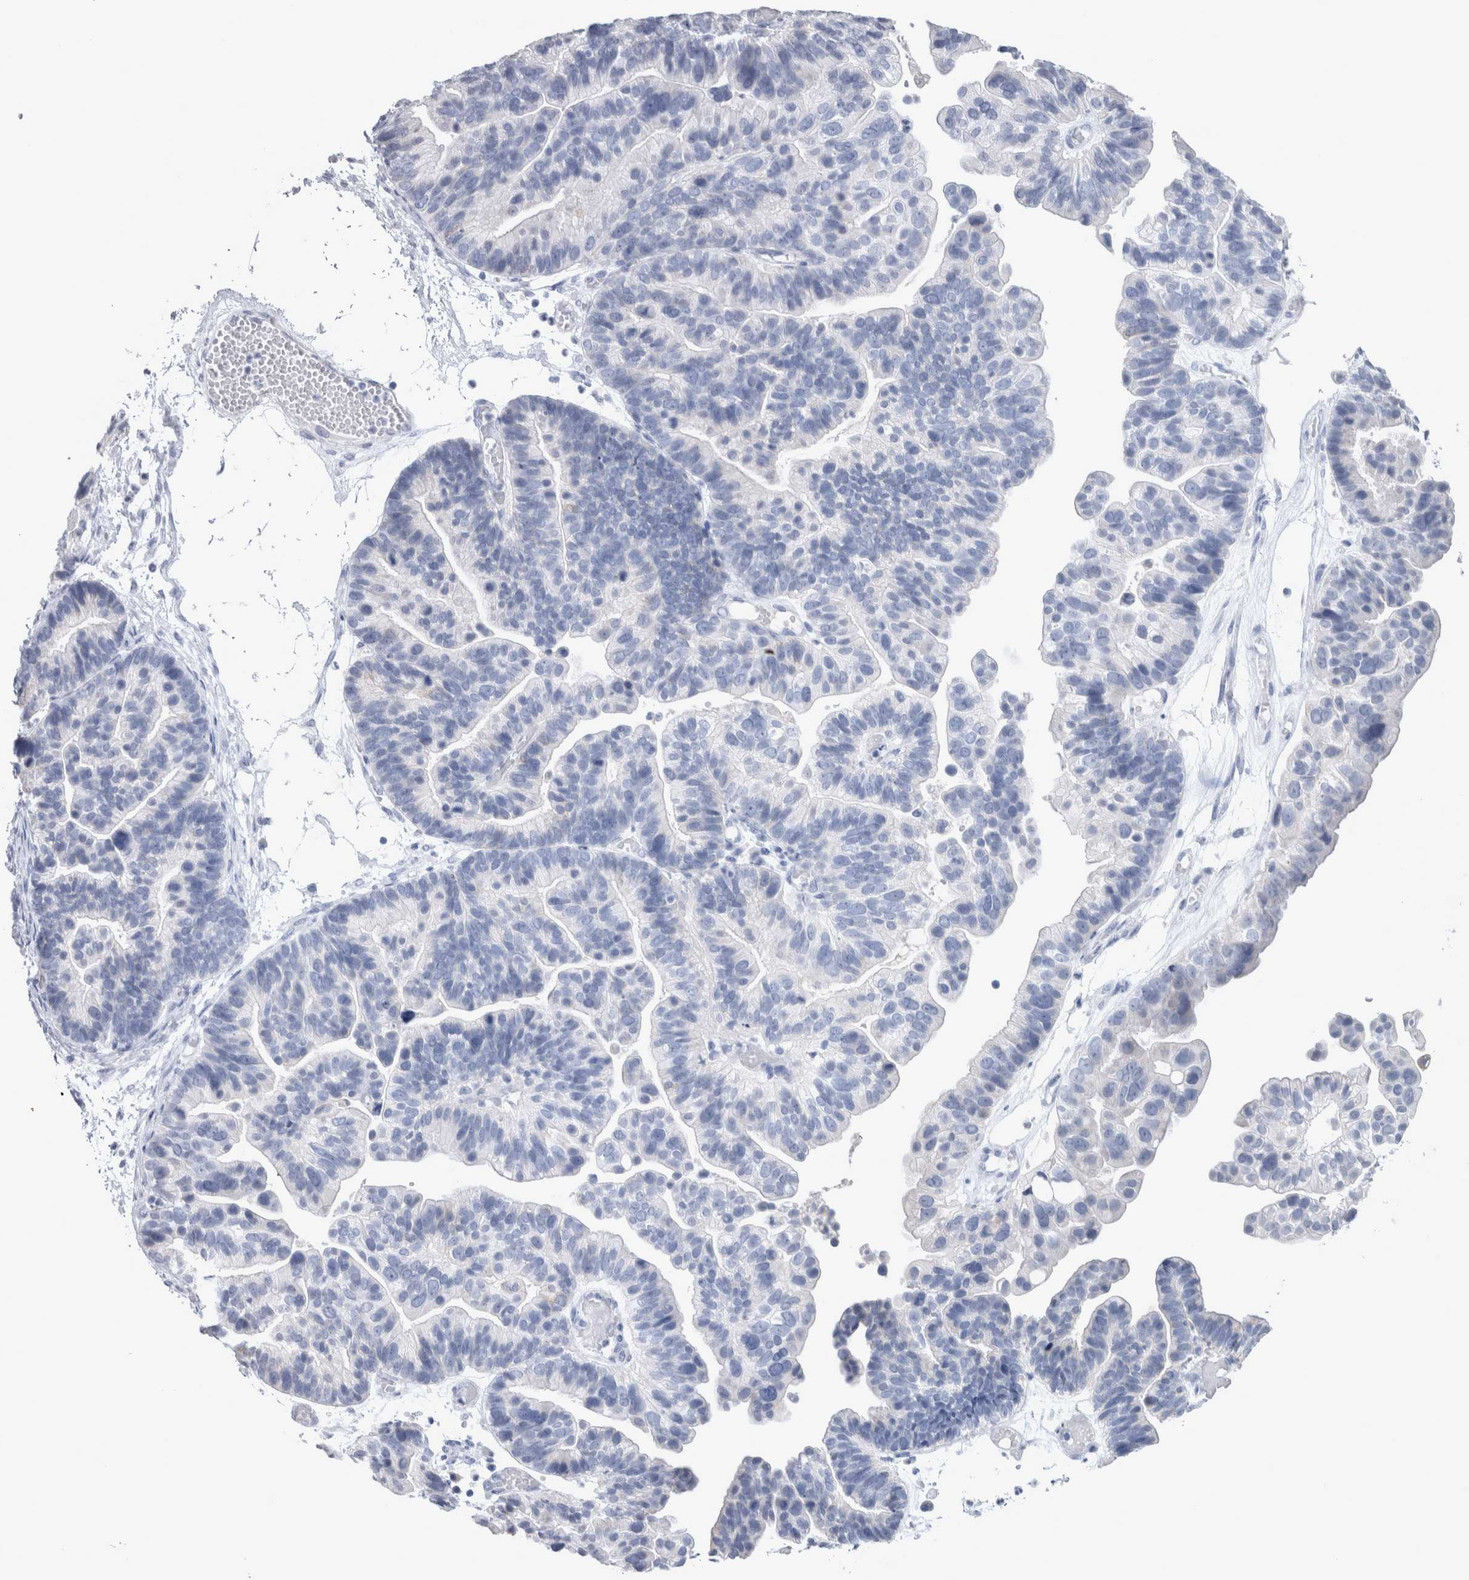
{"staining": {"intensity": "negative", "quantity": "none", "location": "none"}, "tissue": "ovarian cancer", "cell_type": "Tumor cells", "image_type": "cancer", "snomed": [{"axis": "morphology", "description": "Cystadenocarcinoma, serous, NOS"}, {"axis": "topography", "description": "Ovary"}], "caption": "This is an immunohistochemistry (IHC) photomicrograph of ovarian serous cystadenocarcinoma. There is no positivity in tumor cells.", "gene": "MSMB", "patient": {"sex": "female", "age": 56}}